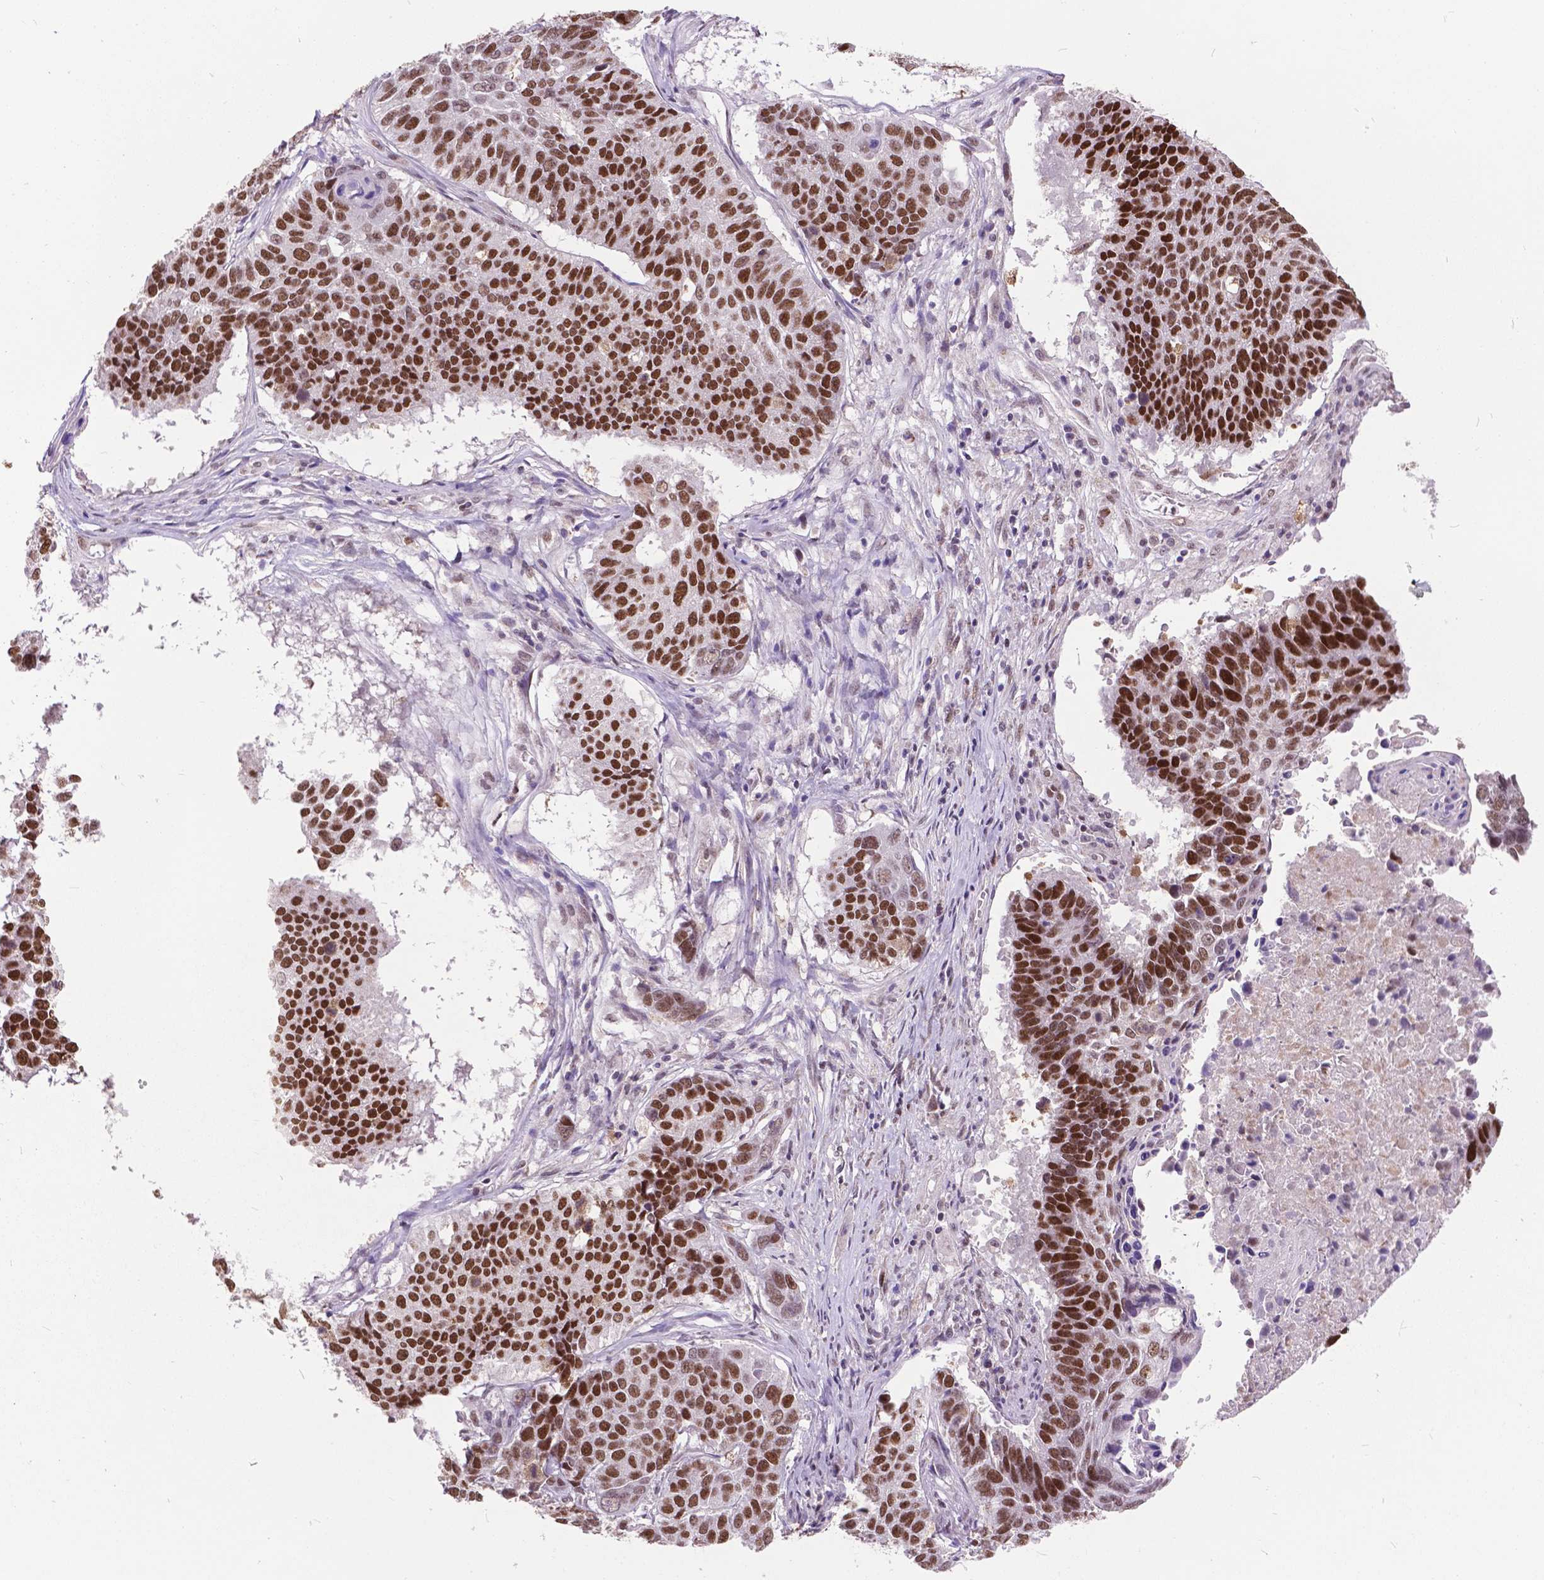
{"staining": {"intensity": "strong", "quantity": ">75%", "location": "nuclear"}, "tissue": "lung cancer", "cell_type": "Tumor cells", "image_type": "cancer", "snomed": [{"axis": "morphology", "description": "Squamous cell carcinoma, NOS"}, {"axis": "topography", "description": "Lung"}], "caption": "A micrograph showing strong nuclear staining in about >75% of tumor cells in squamous cell carcinoma (lung), as visualized by brown immunohistochemical staining.", "gene": "MSH2", "patient": {"sex": "male", "age": 73}}